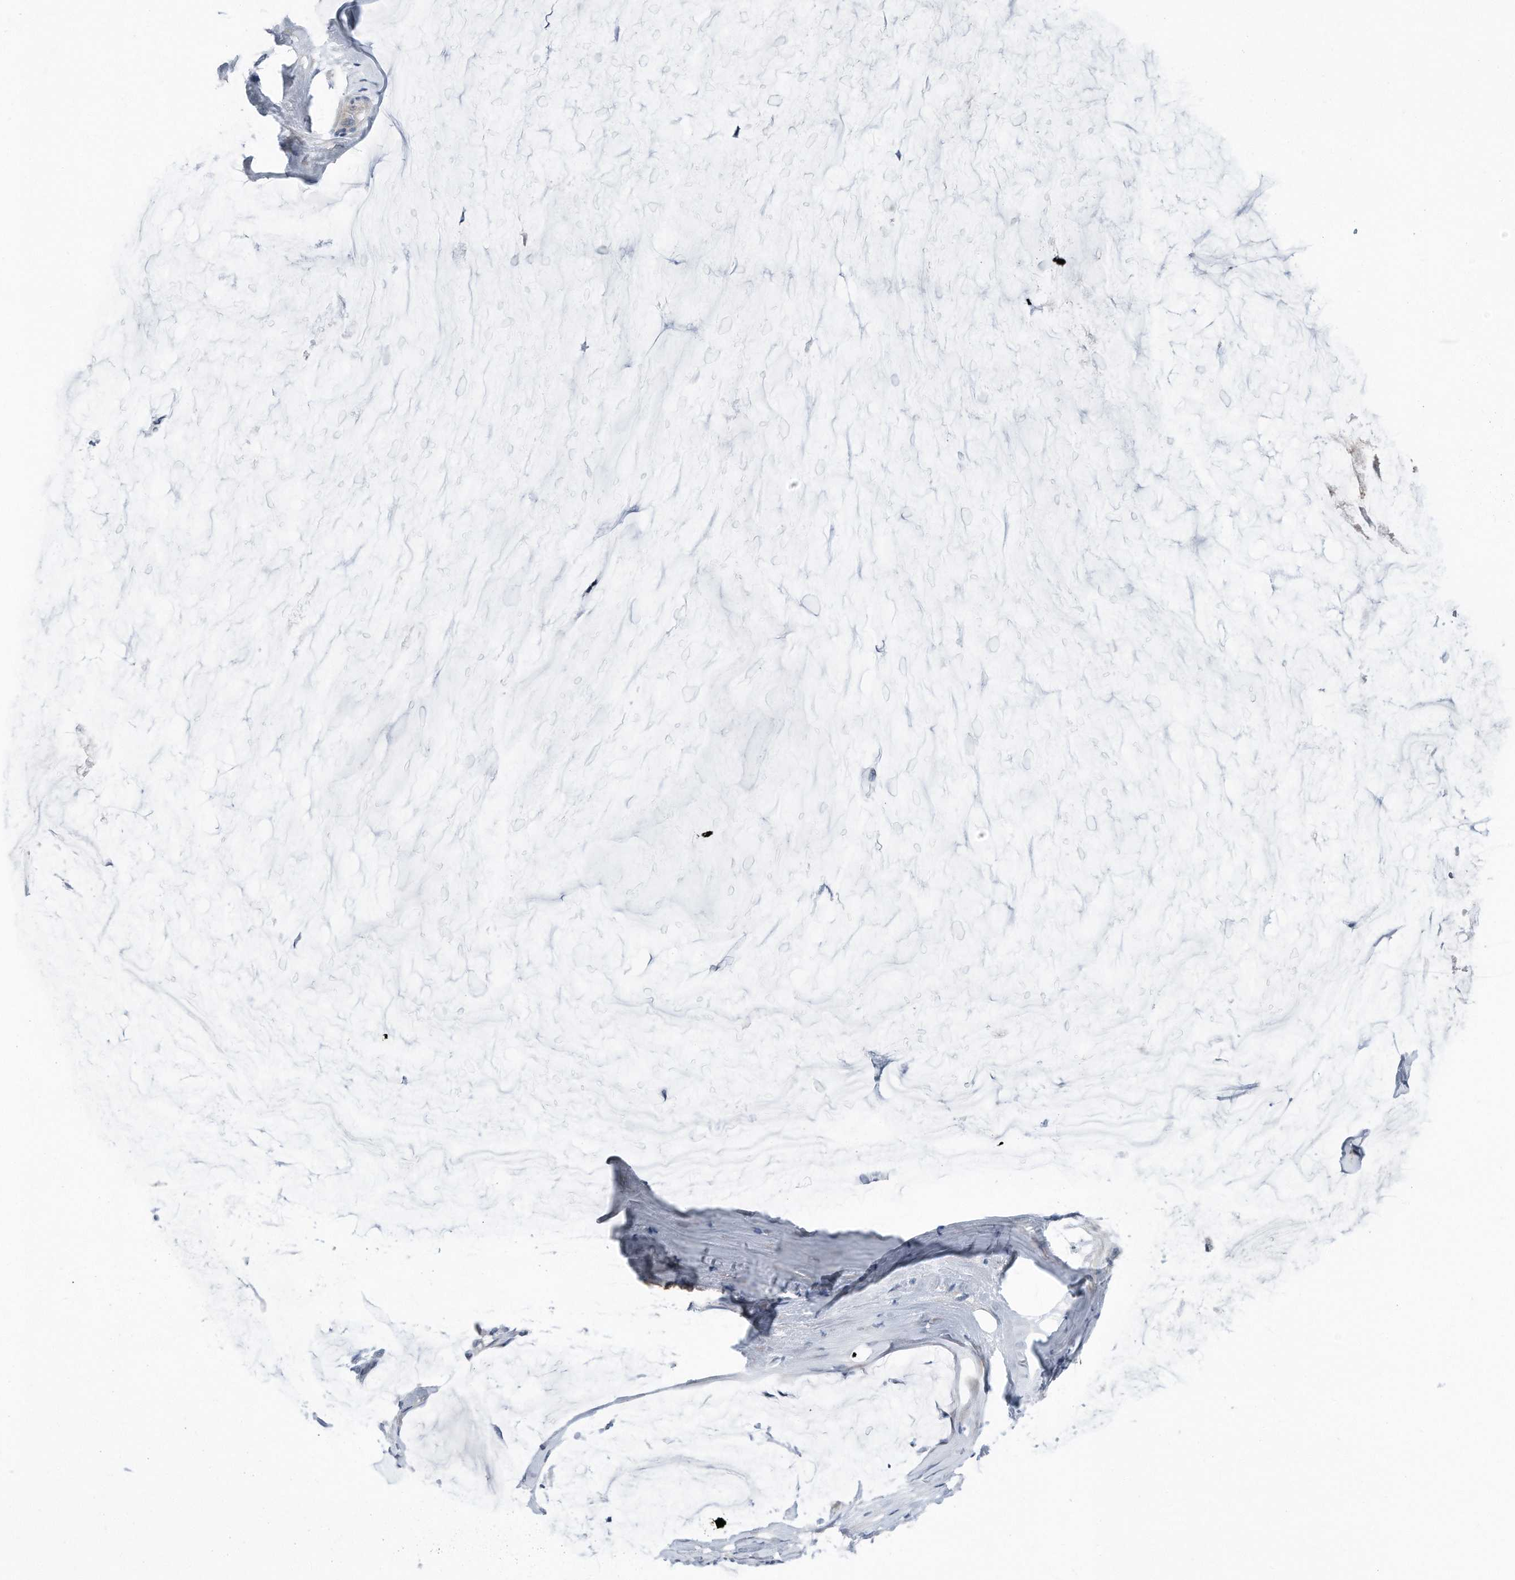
{"staining": {"intensity": "negative", "quantity": "none", "location": "none"}, "tissue": "ovarian cancer", "cell_type": "Tumor cells", "image_type": "cancer", "snomed": [{"axis": "morphology", "description": "Cystadenocarcinoma, mucinous, NOS"}, {"axis": "topography", "description": "Ovary"}], "caption": "Immunohistochemical staining of ovarian mucinous cystadenocarcinoma exhibits no significant positivity in tumor cells. The staining is performed using DAB brown chromogen with nuclei counter-stained in using hematoxylin.", "gene": "YRDC", "patient": {"sex": "female", "age": 39}}